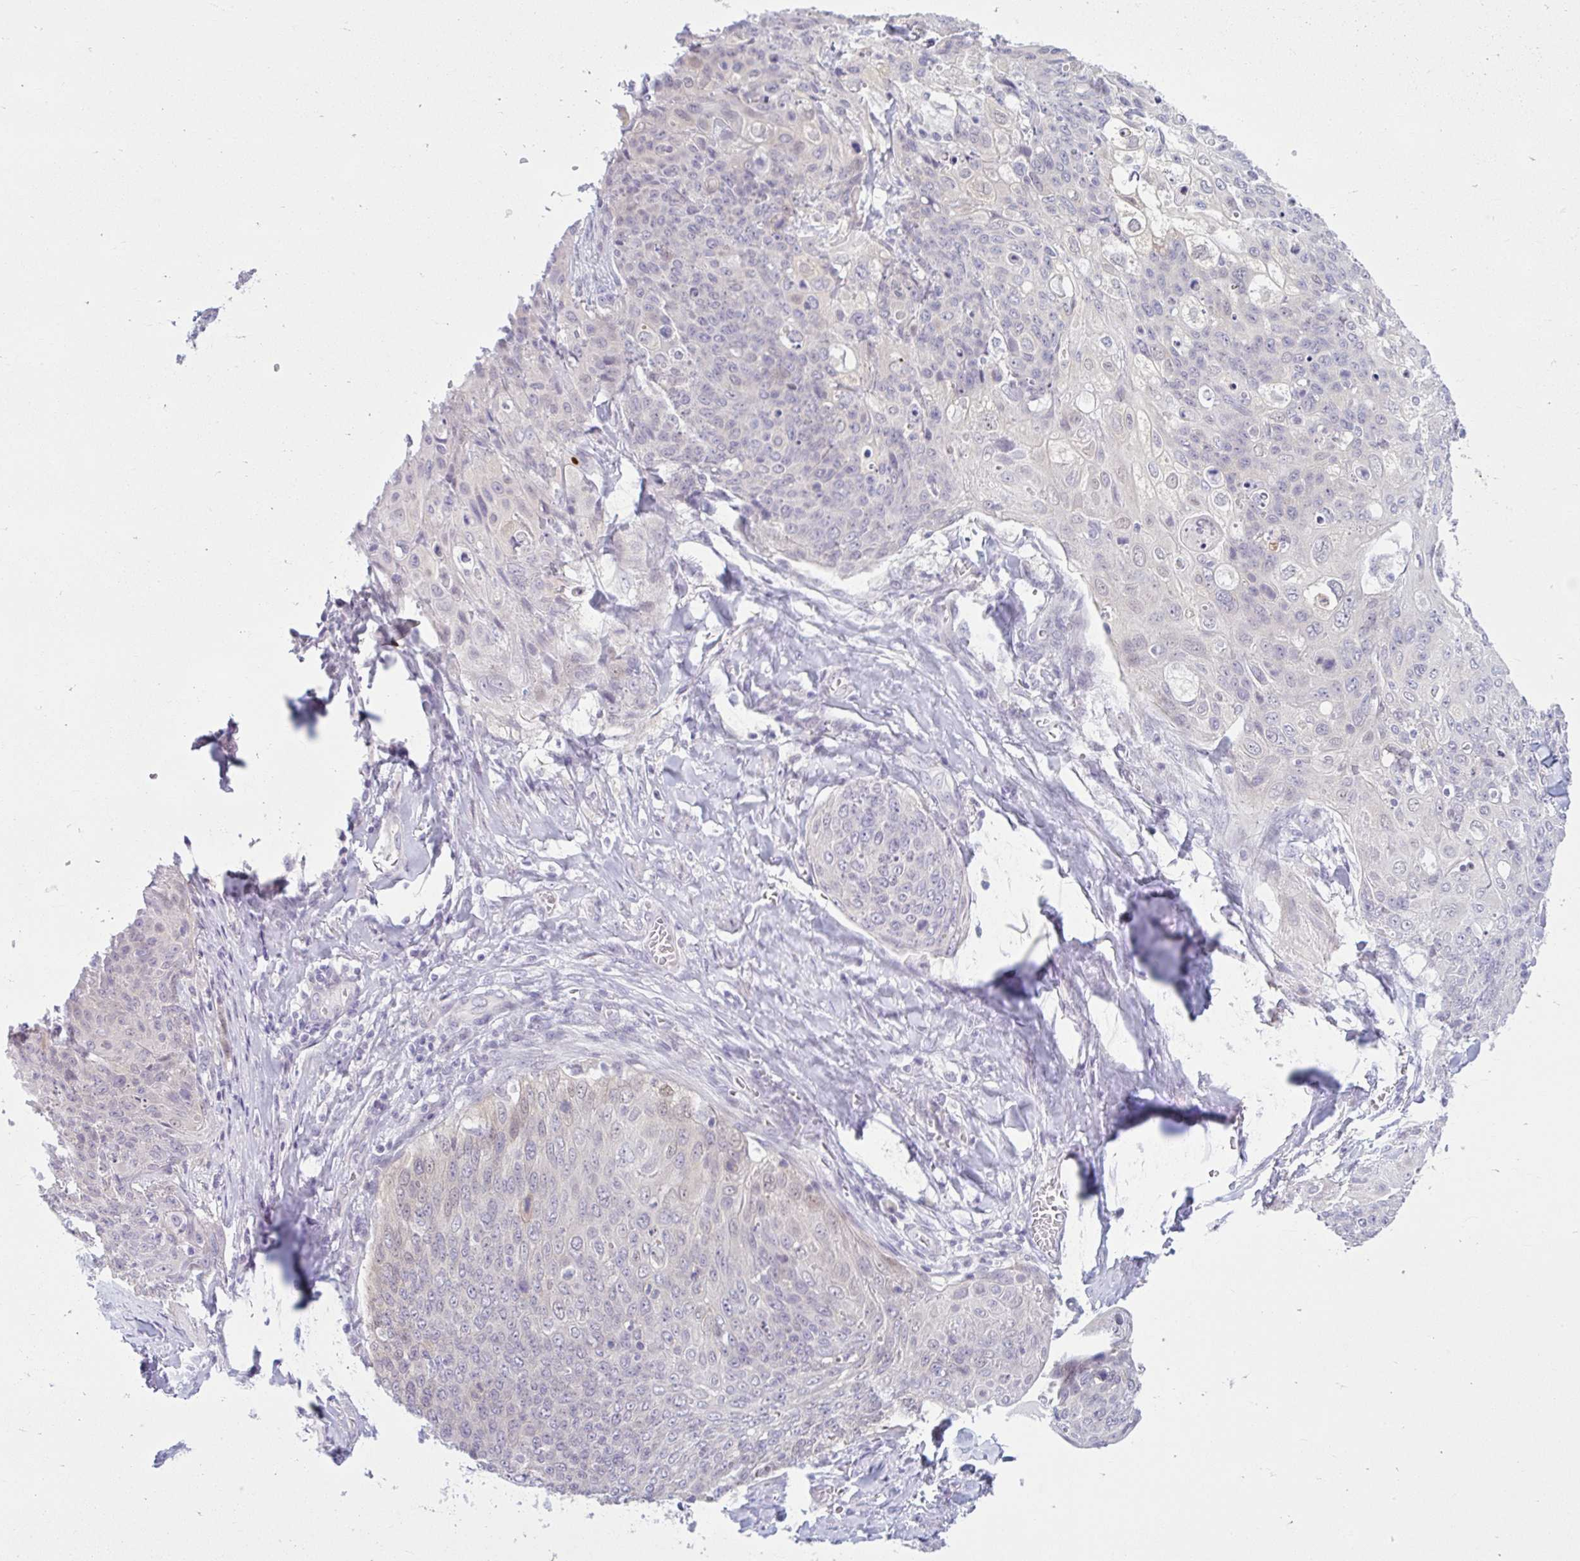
{"staining": {"intensity": "negative", "quantity": "none", "location": "none"}, "tissue": "skin cancer", "cell_type": "Tumor cells", "image_type": "cancer", "snomed": [{"axis": "morphology", "description": "Squamous cell carcinoma, NOS"}, {"axis": "topography", "description": "Skin"}, {"axis": "topography", "description": "Vulva"}], "caption": "A high-resolution image shows IHC staining of skin cancer (squamous cell carcinoma), which displays no significant positivity in tumor cells.", "gene": "FAM153A", "patient": {"sex": "female", "age": 85}}